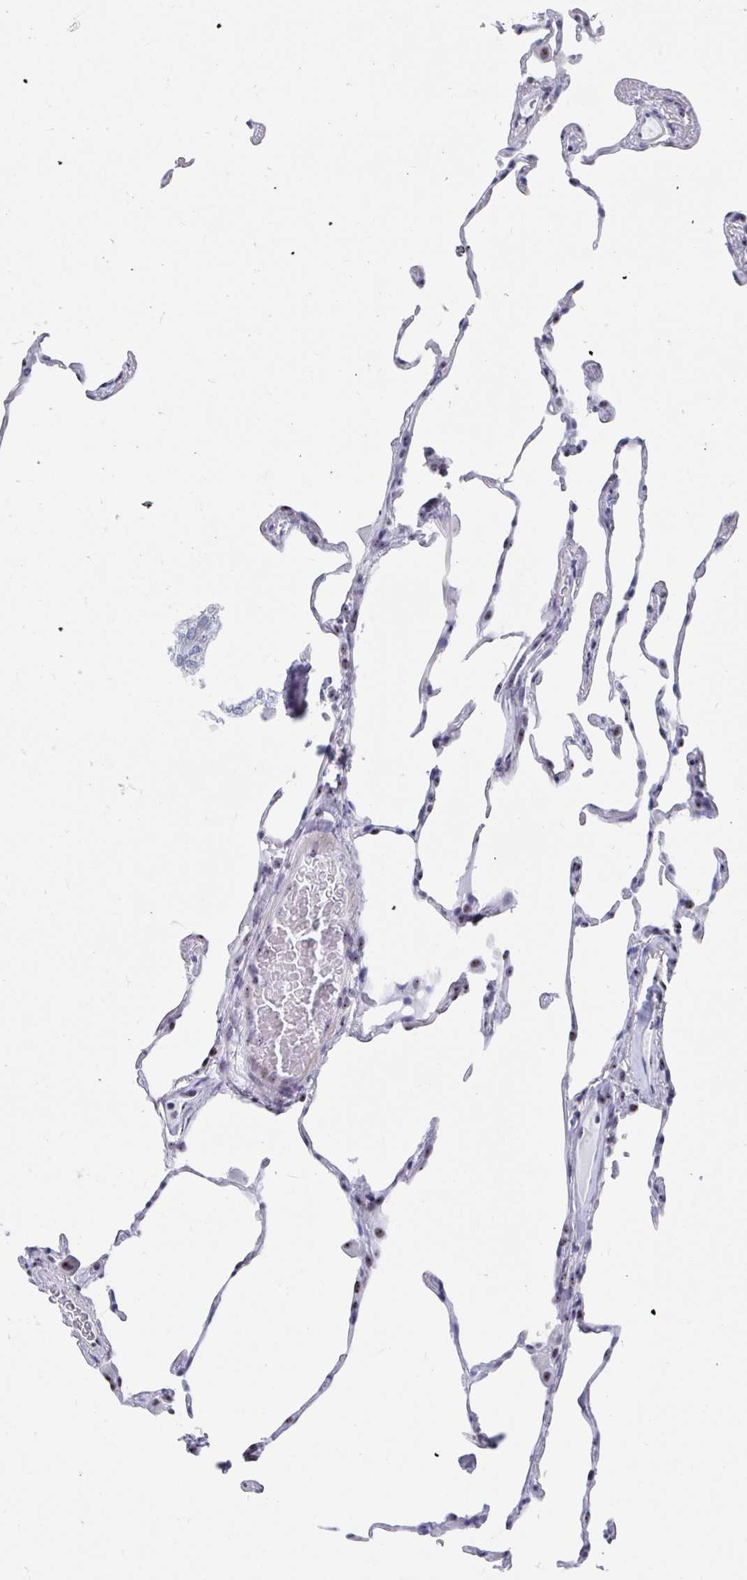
{"staining": {"intensity": "negative", "quantity": "none", "location": "none"}, "tissue": "lung", "cell_type": "Alveolar cells", "image_type": "normal", "snomed": [{"axis": "morphology", "description": "Normal tissue, NOS"}, {"axis": "topography", "description": "Lung"}], "caption": "Immunohistochemistry (IHC) photomicrograph of benign human lung stained for a protein (brown), which displays no positivity in alveolar cells.", "gene": "SIRT7", "patient": {"sex": "female", "age": 57}}